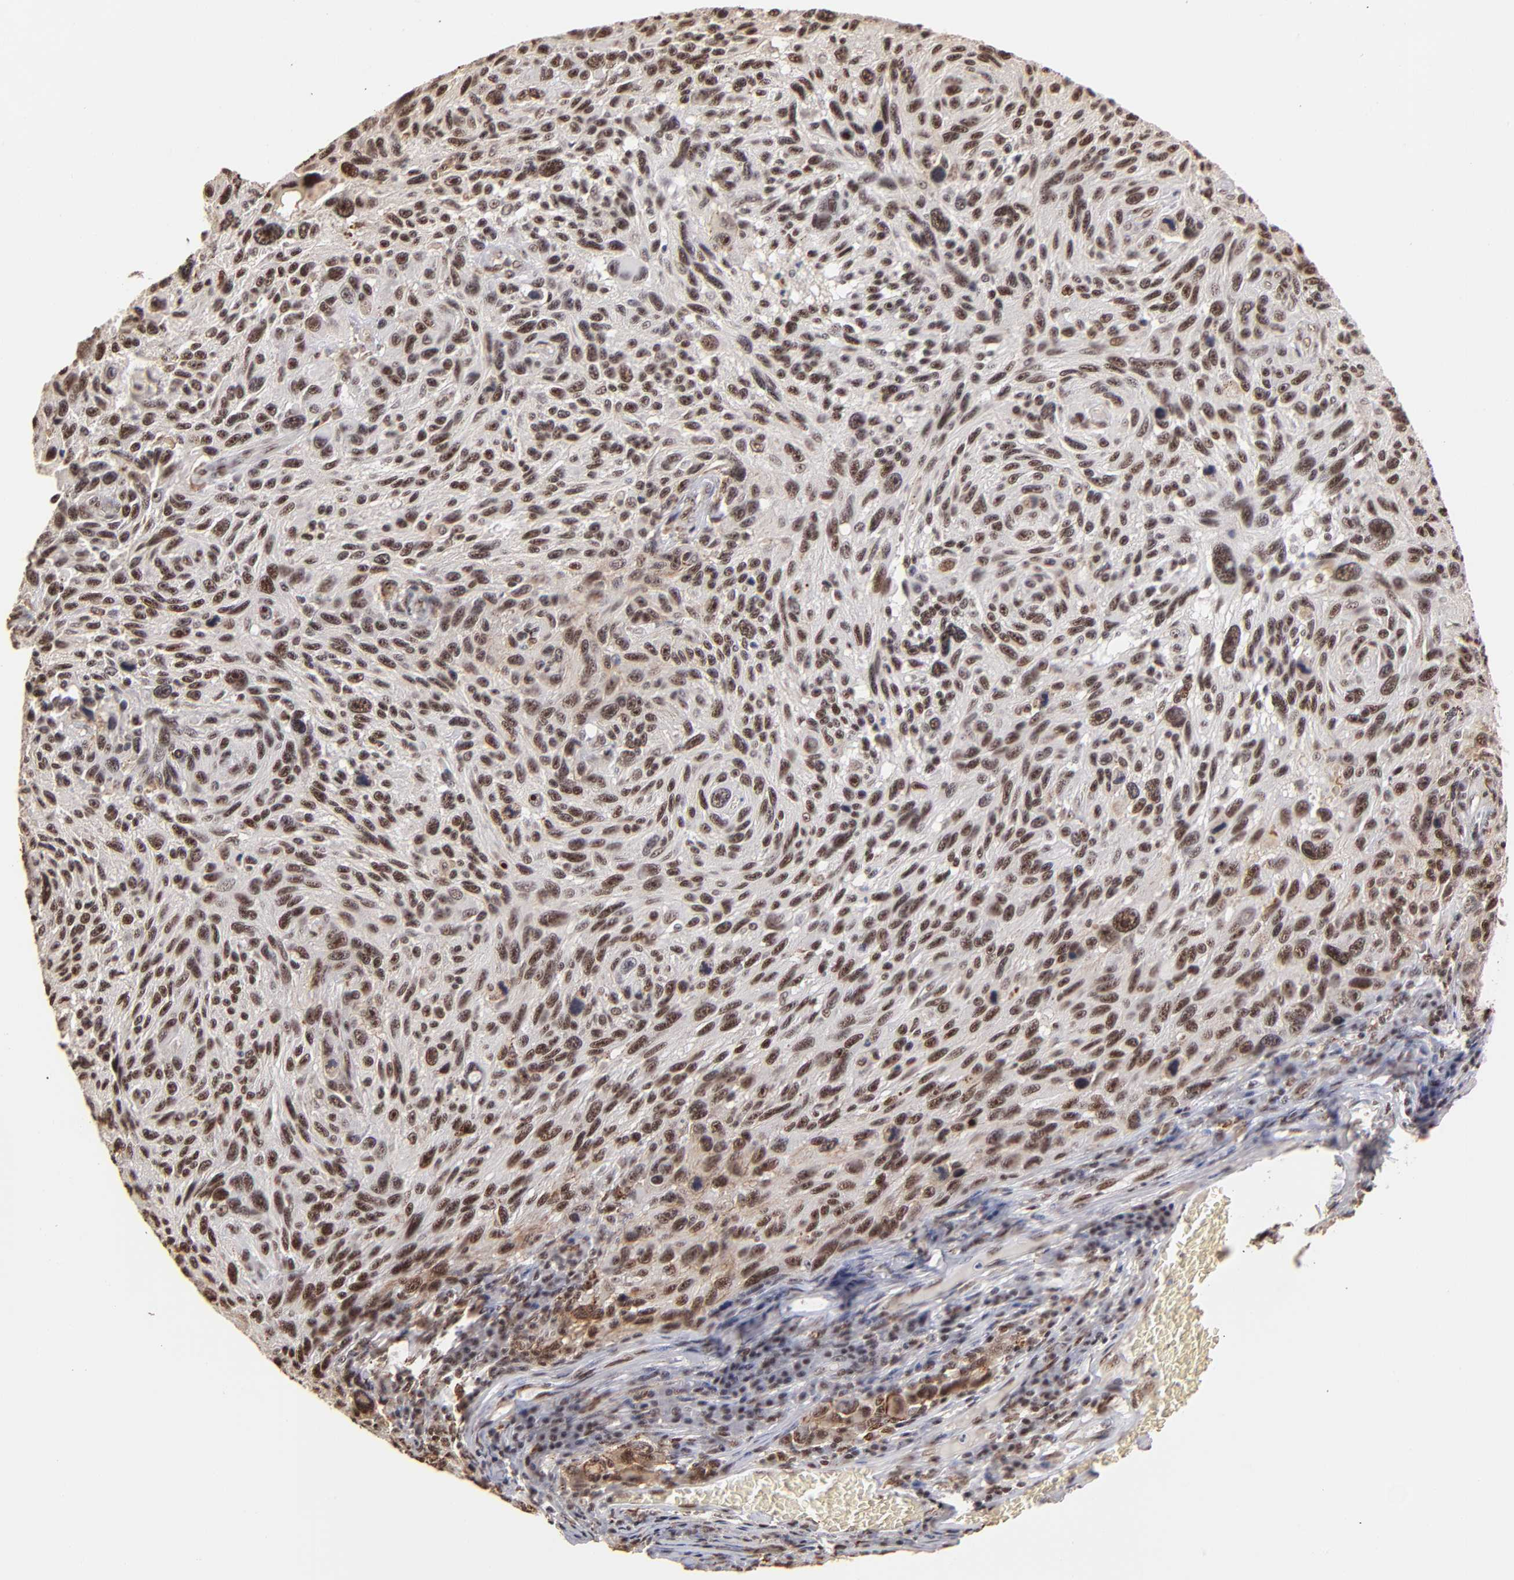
{"staining": {"intensity": "strong", "quantity": ">75%", "location": "nuclear"}, "tissue": "melanoma", "cell_type": "Tumor cells", "image_type": "cancer", "snomed": [{"axis": "morphology", "description": "Malignant melanoma, NOS"}, {"axis": "topography", "description": "Skin"}], "caption": "There is high levels of strong nuclear staining in tumor cells of malignant melanoma, as demonstrated by immunohistochemical staining (brown color).", "gene": "ZNF146", "patient": {"sex": "male", "age": 53}}